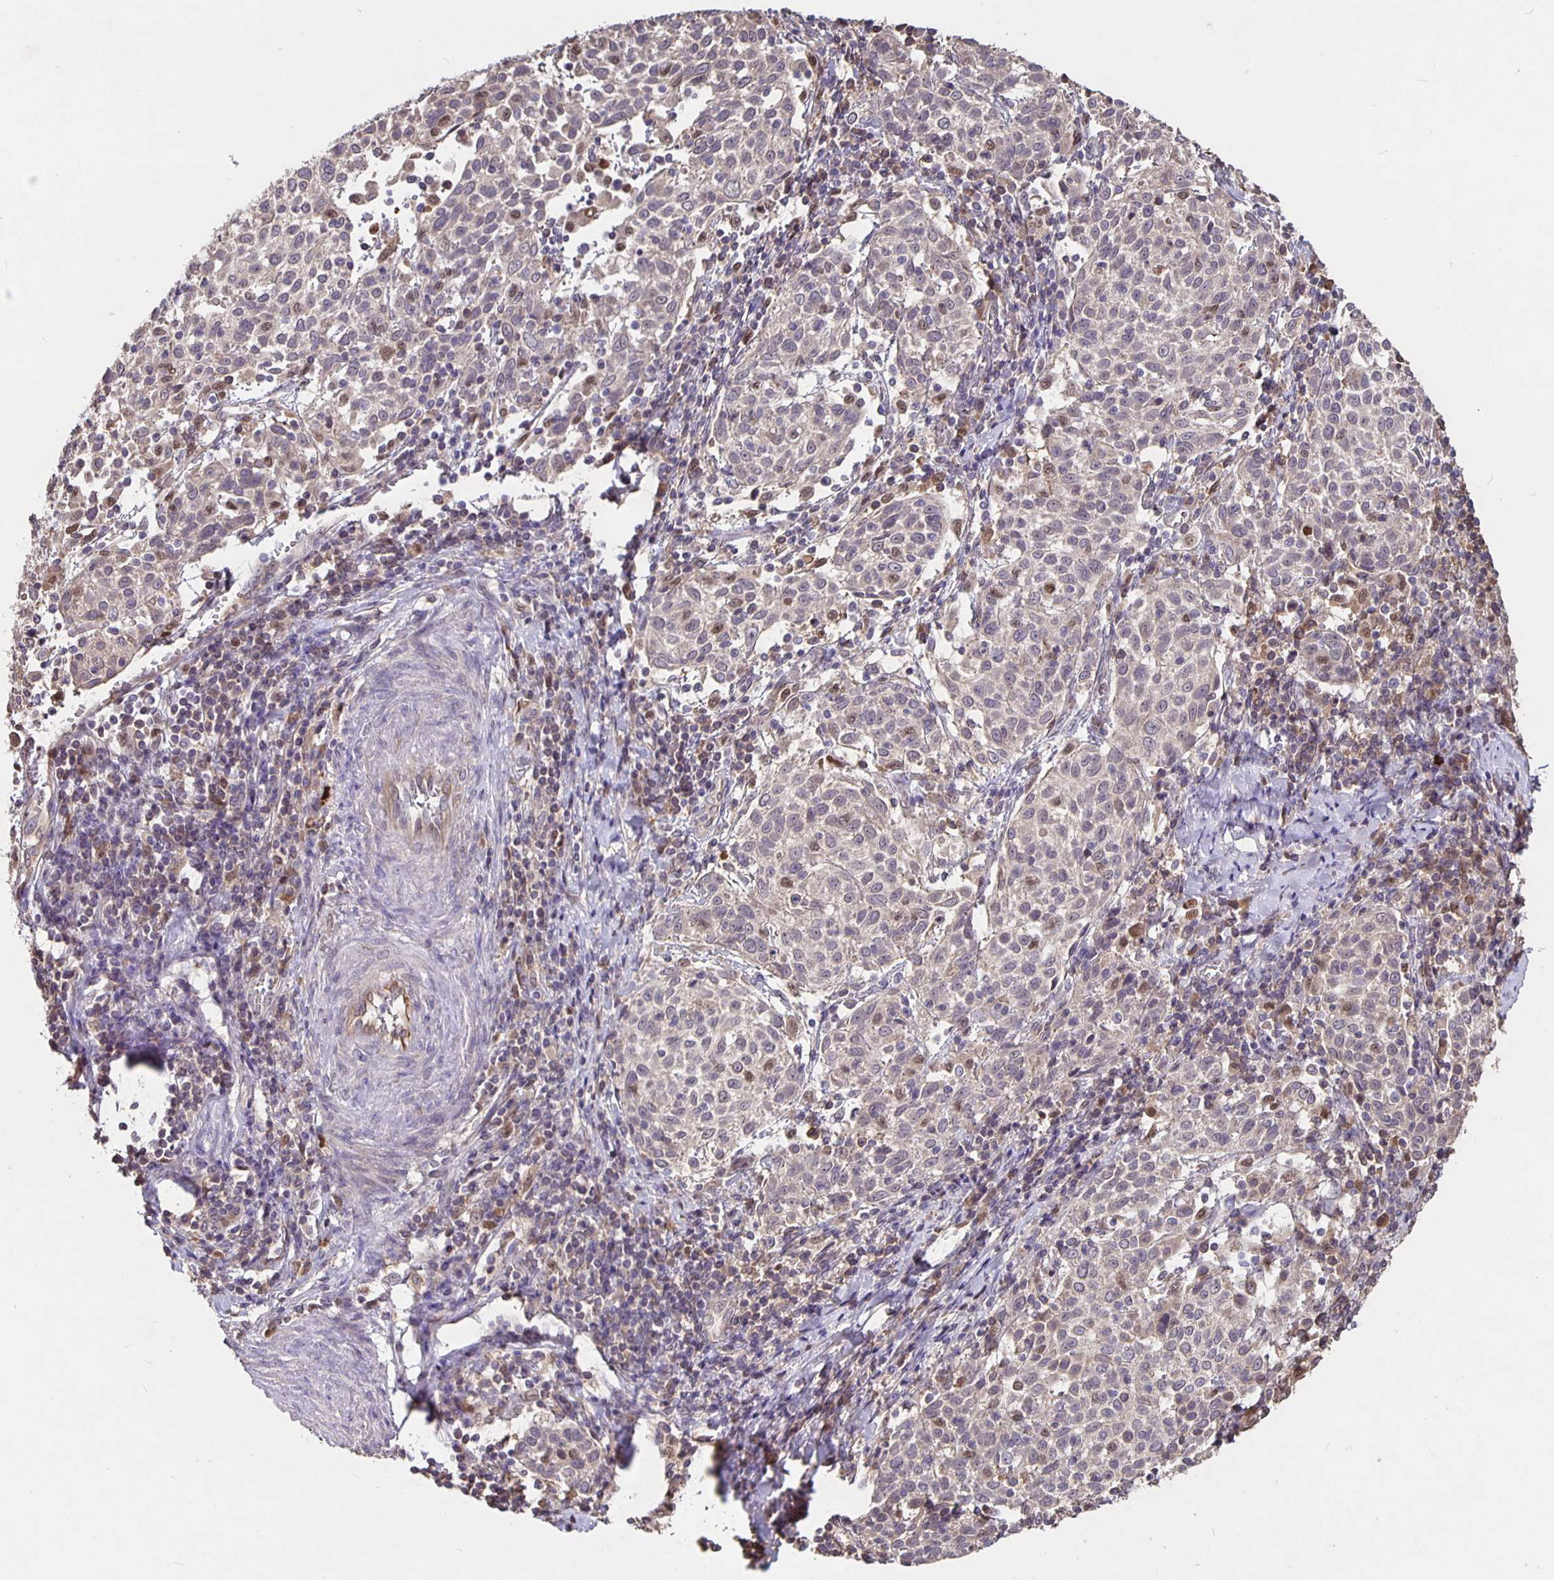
{"staining": {"intensity": "negative", "quantity": "none", "location": "none"}, "tissue": "cervical cancer", "cell_type": "Tumor cells", "image_type": "cancer", "snomed": [{"axis": "morphology", "description": "Squamous cell carcinoma, NOS"}, {"axis": "topography", "description": "Cervix"}], "caption": "Immunohistochemistry (IHC) of cervical cancer exhibits no expression in tumor cells.", "gene": "NOG", "patient": {"sex": "female", "age": 61}}